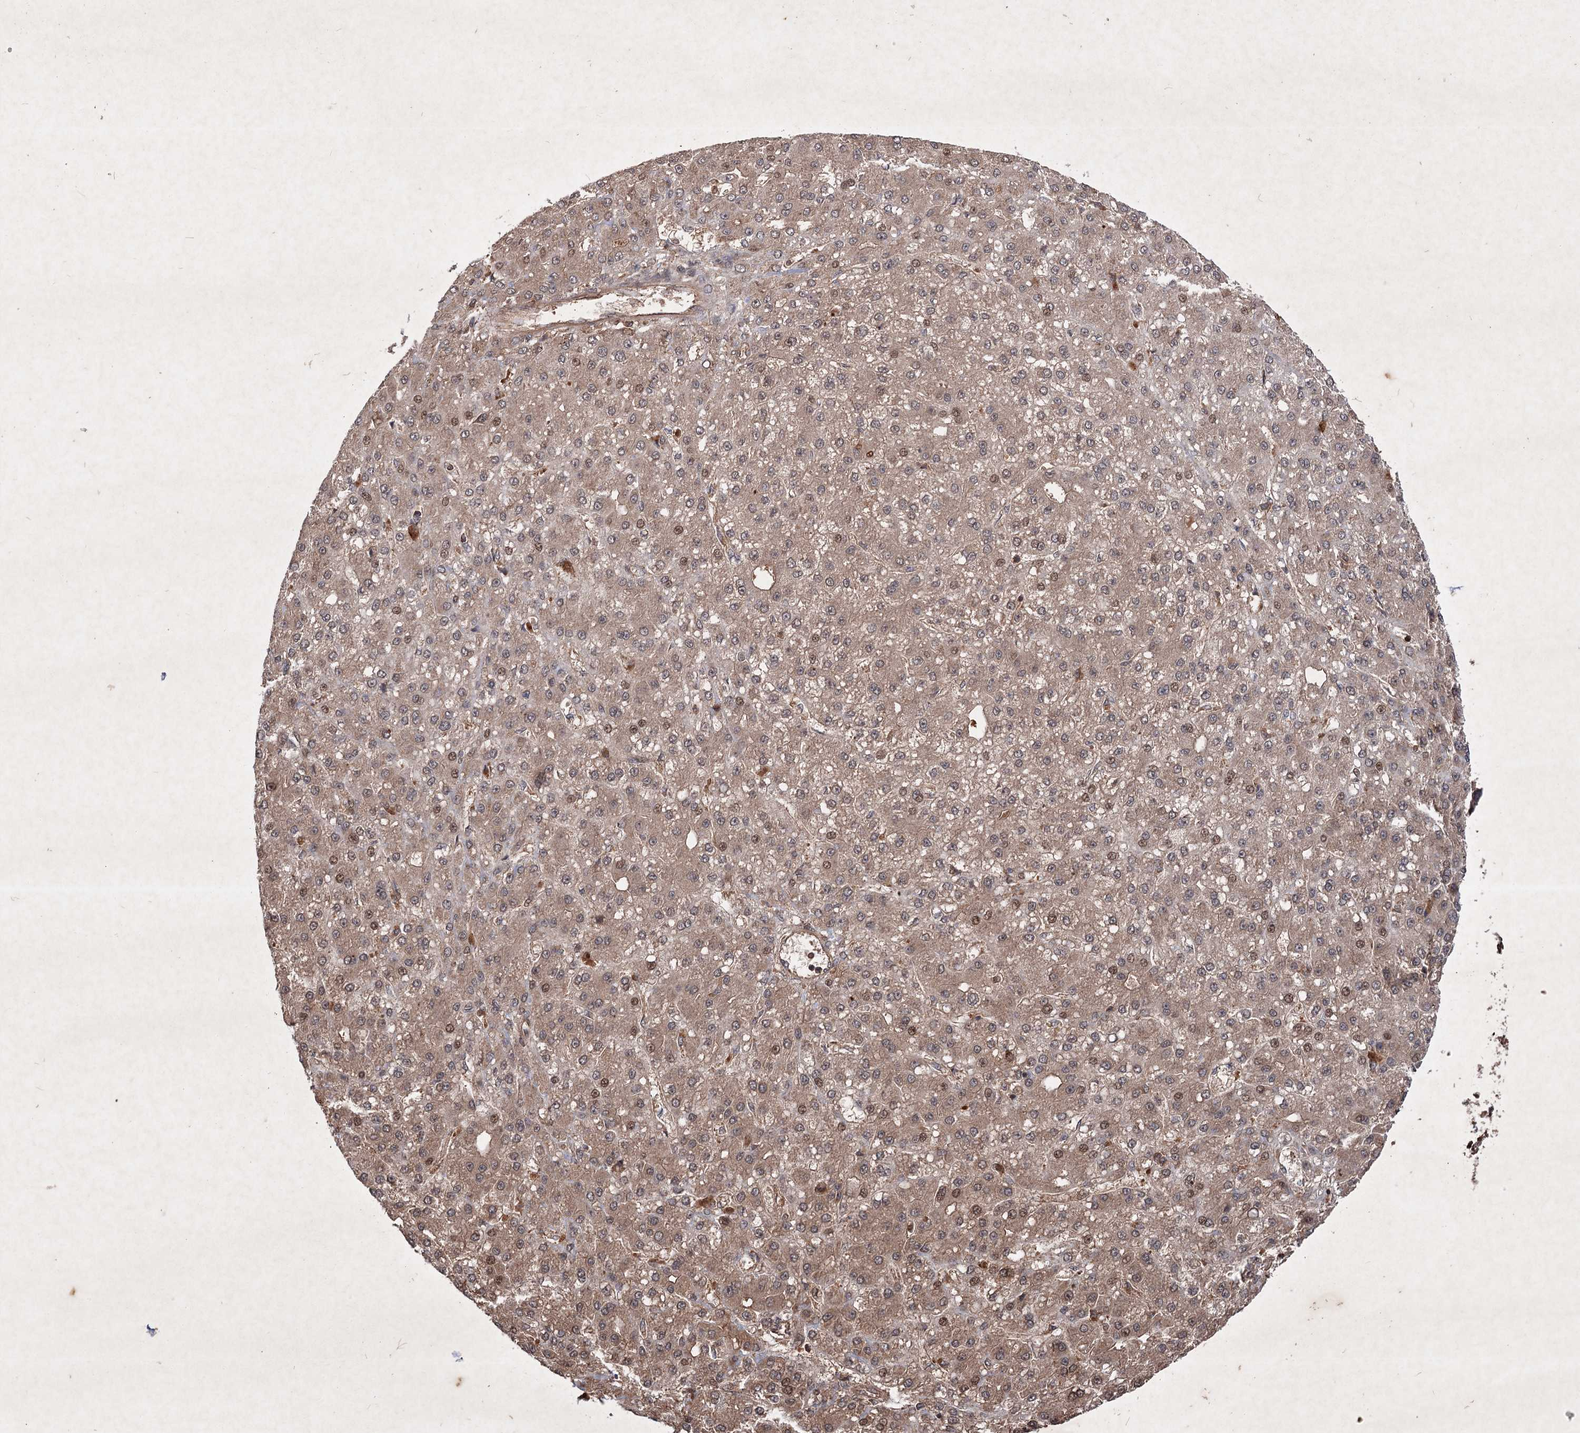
{"staining": {"intensity": "moderate", "quantity": ">75%", "location": "cytoplasmic/membranous,nuclear"}, "tissue": "liver cancer", "cell_type": "Tumor cells", "image_type": "cancer", "snomed": [{"axis": "morphology", "description": "Carcinoma, Hepatocellular, NOS"}, {"axis": "topography", "description": "Liver"}], "caption": "Protein positivity by immunohistochemistry (IHC) exhibits moderate cytoplasmic/membranous and nuclear expression in approximately >75% of tumor cells in liver cancer (hepatocellular carcinoma).", "gene": "ADK", "patient": {"sex": "male", "age": 67}}